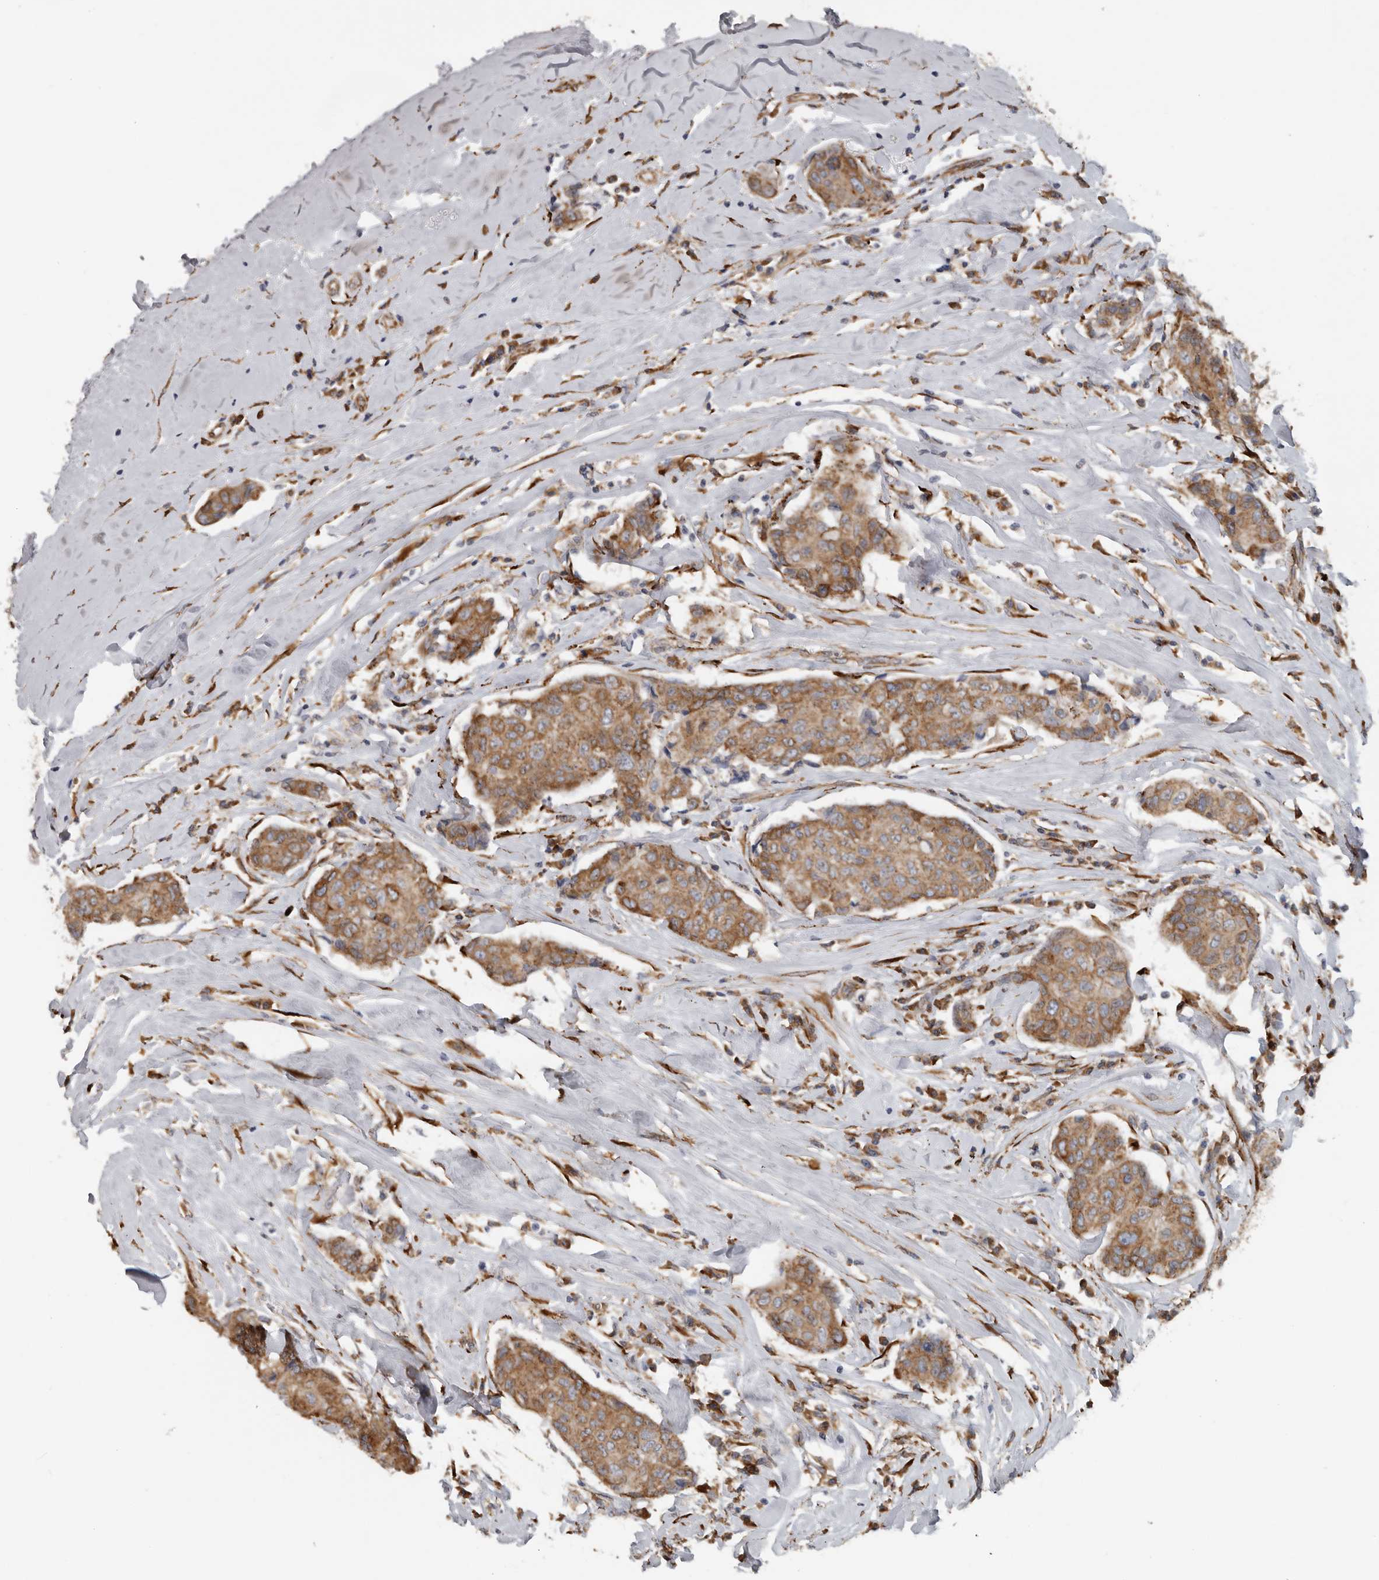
{"staining": {"intensity": "moderate", "quantity": ">75%", "location": "cytoplasmic/membranous"}, "tissue": "breast cancer", "cell_type": "Tumor cells", "image_type": "cancer", "snomed": [{"axis": "morphology", "description": "Duct carcinoma"}, {"axis": "topography", "description": "Breast"}], "caption": "Breast cancer (invasive ductal carcinoma) stained for a protein (brown) shows moderate cytoplasmic/membranous positive staining in about >75% of tumor cells.", "gene": "CEP350", "patient": {"sex": "female", "age": 80}}